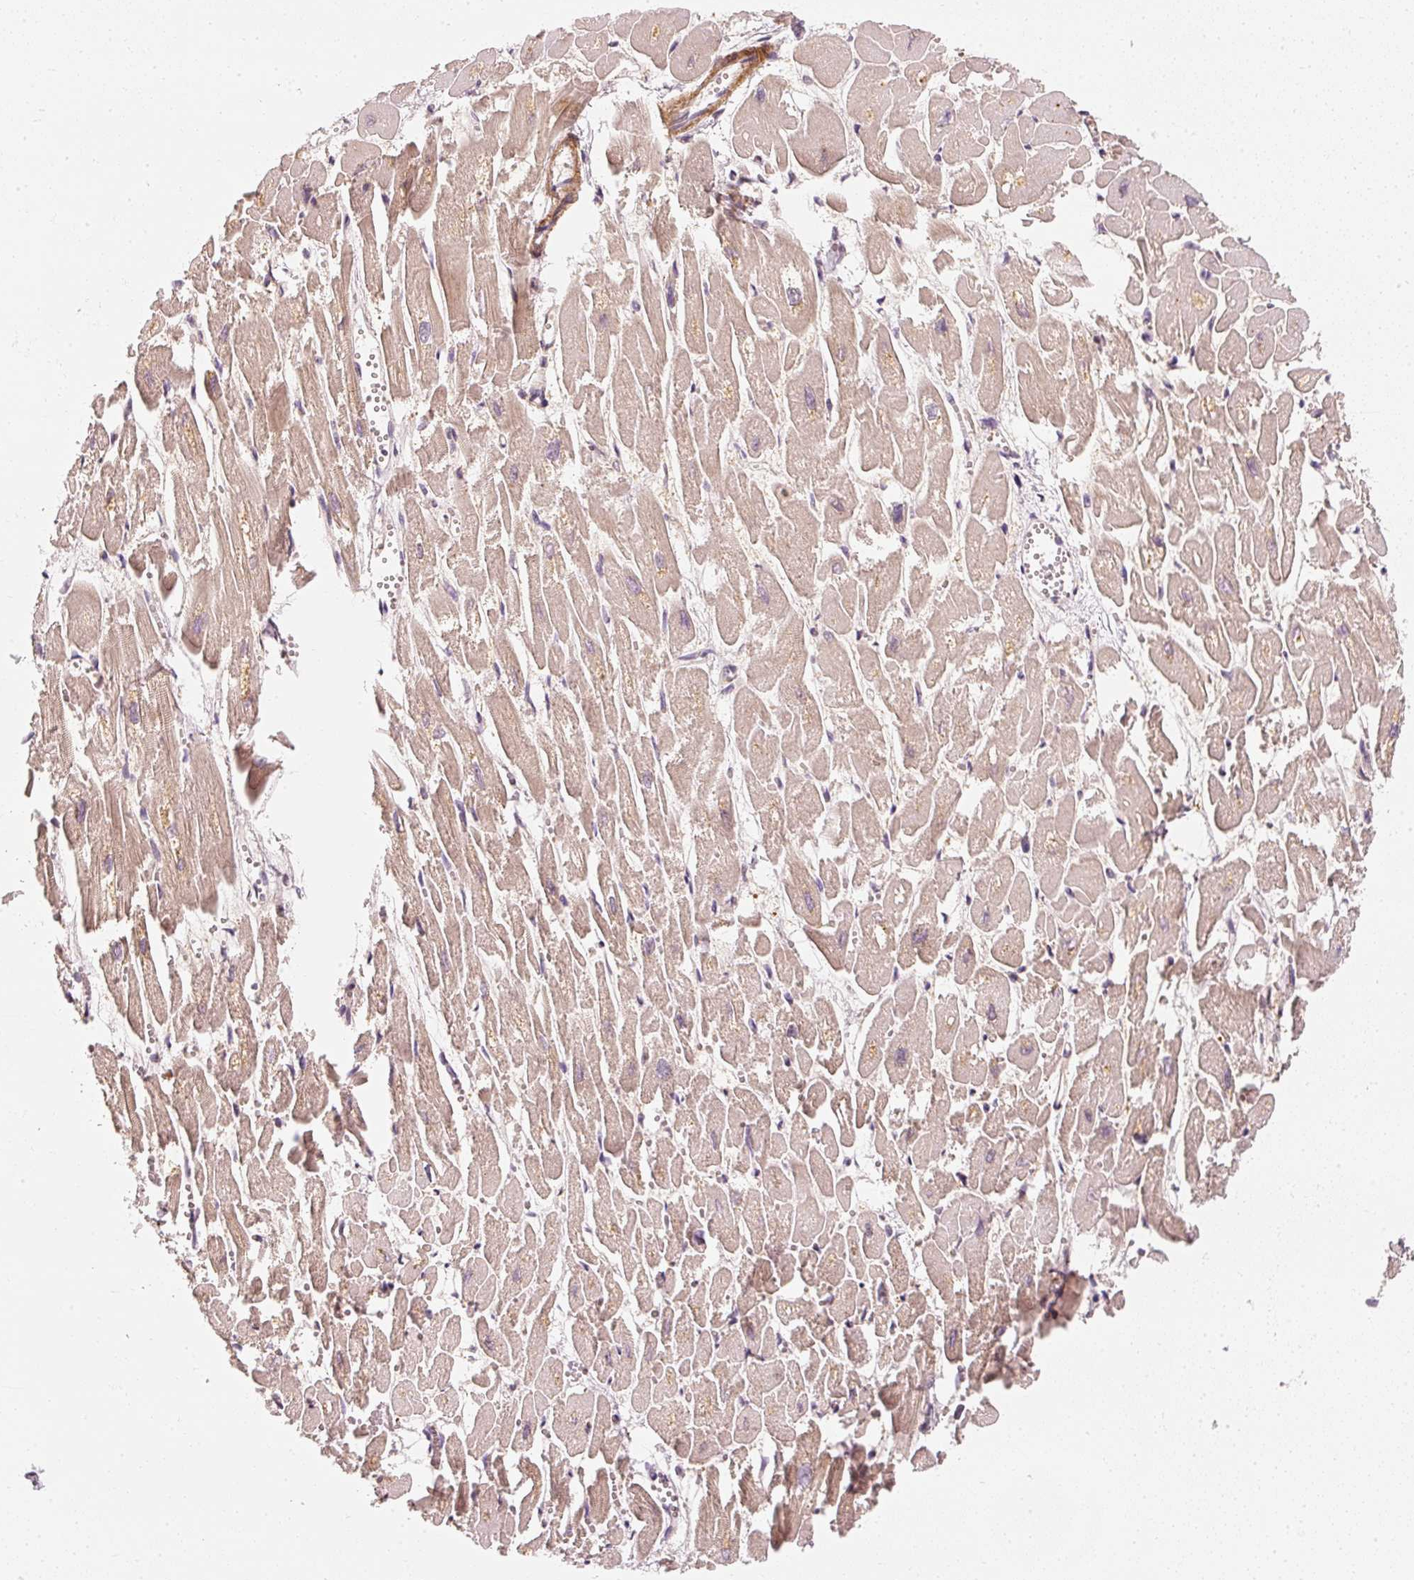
{"staining": {"intensity": "weak", "quantity": "<25%", "location": "cytoplasmic/membranous"}, "tissue": "heart muscle", "cell_type": "Cardiomyocytes", "image_type": "normal", "snomed": [{"axis": "morphology", "description": "Normal tissue, NOS"}, {"axis": "topography", "description": "Heart"}], "caption": "Cardiomyocytes show no significant staining in normal heart muscle. (Immunohistochemistry, brightfield microscopy, high magnification).", "gene": "EEF1A1", "patient": {"sex": "male", "age": 54}}